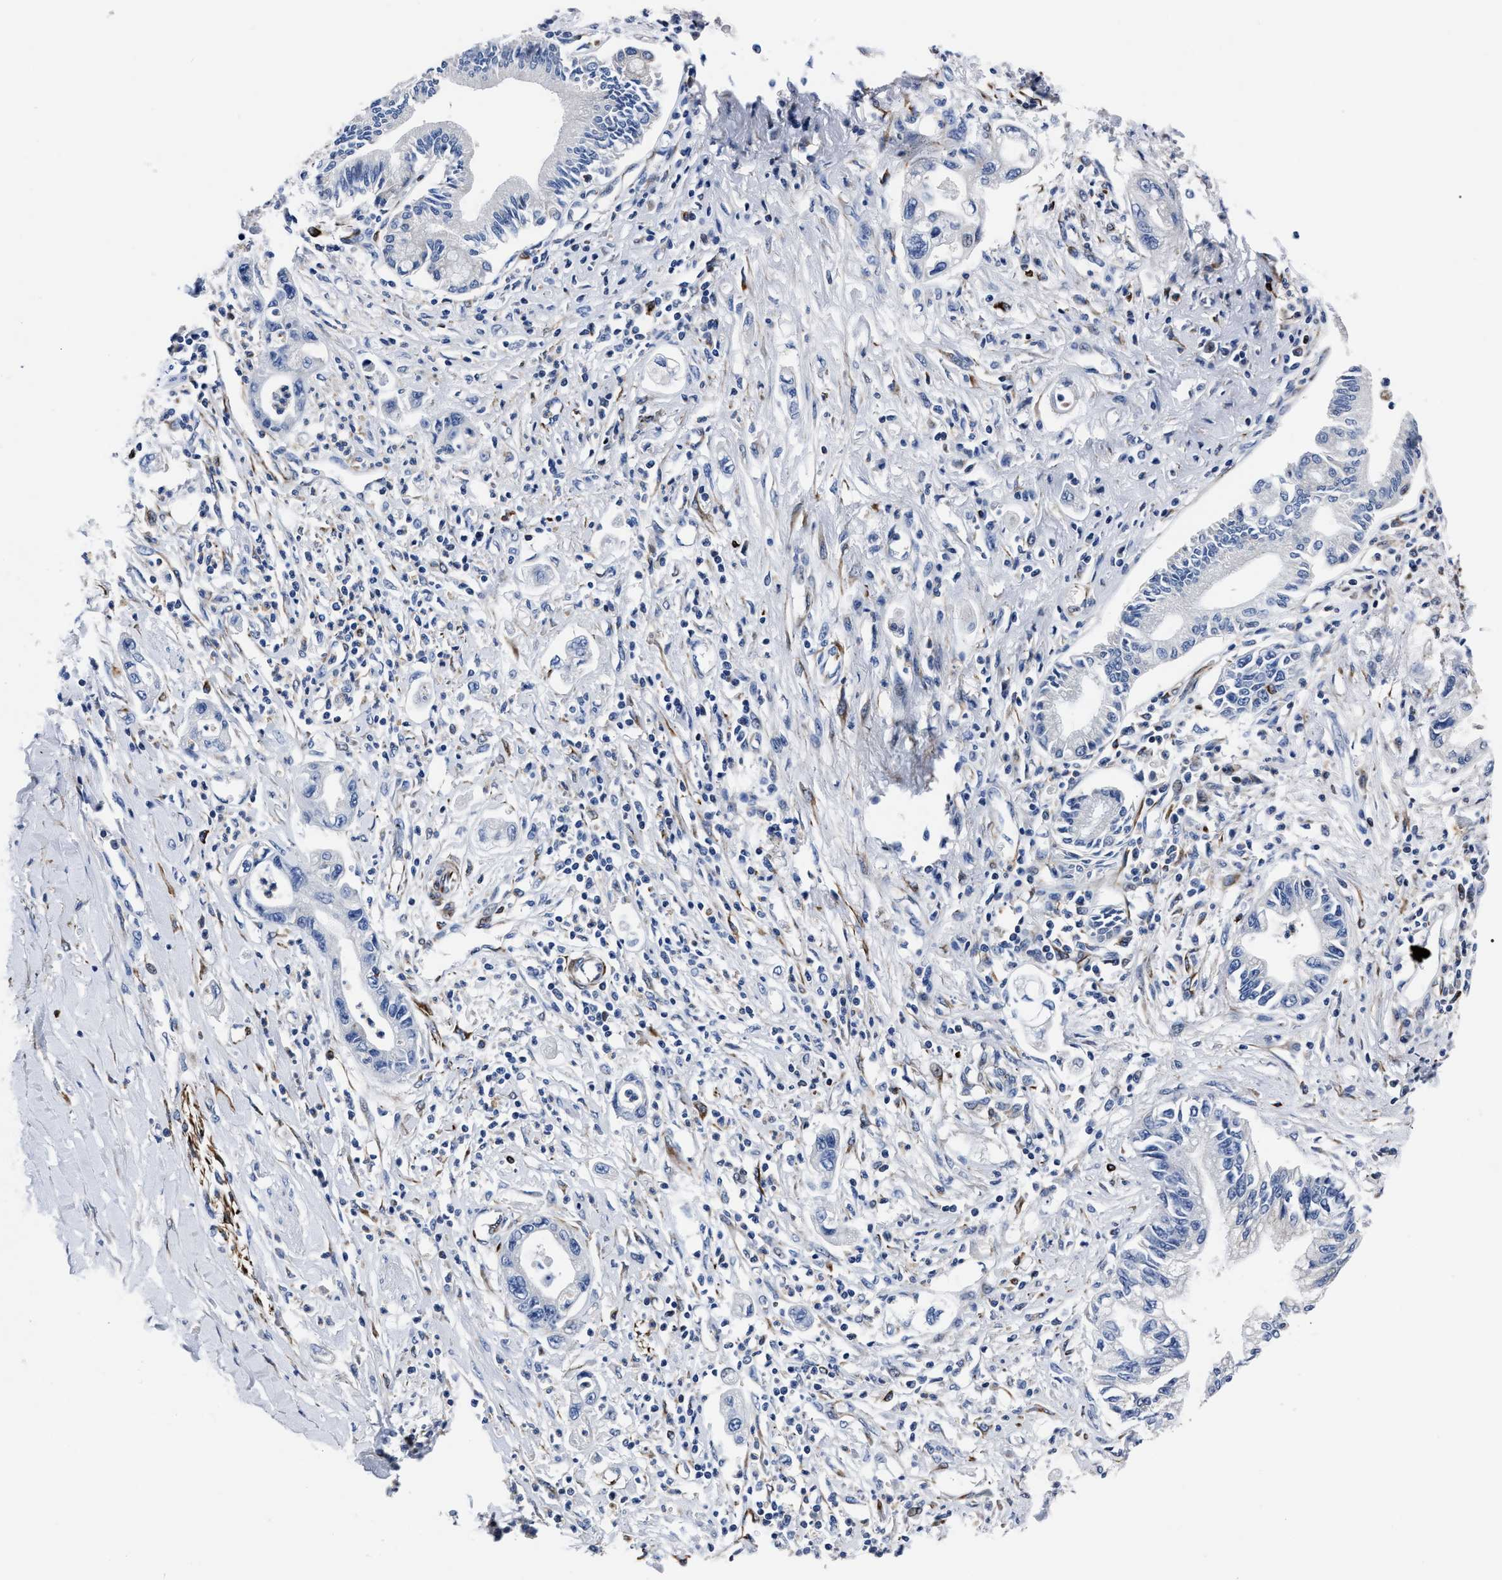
{"staining": {"intensity": "negative", "quantity": "none", "location": "none"}, "tissue": "pancreatic cancer", "cell_type": "Tumor cells", "image_type": "cancer", "snomed": [{"axis": "morphology", "description": "Adenocarcinoma, NOS"}, {"axis": "topography", "description": "Pancreas"}], "caption": "A high-resolution photomicrograph shows IHC staining of pancreatic cancer (adenocarcinoma), which shows no significant staining in tumor cells. The staining is performed using DAB (3,3'-diaminobenzidine) brown chromogen with nuclei counter-stained in using hematoxylin.", "gene": "OR10G3", "patient": {"sex": "male", "age": 56}}